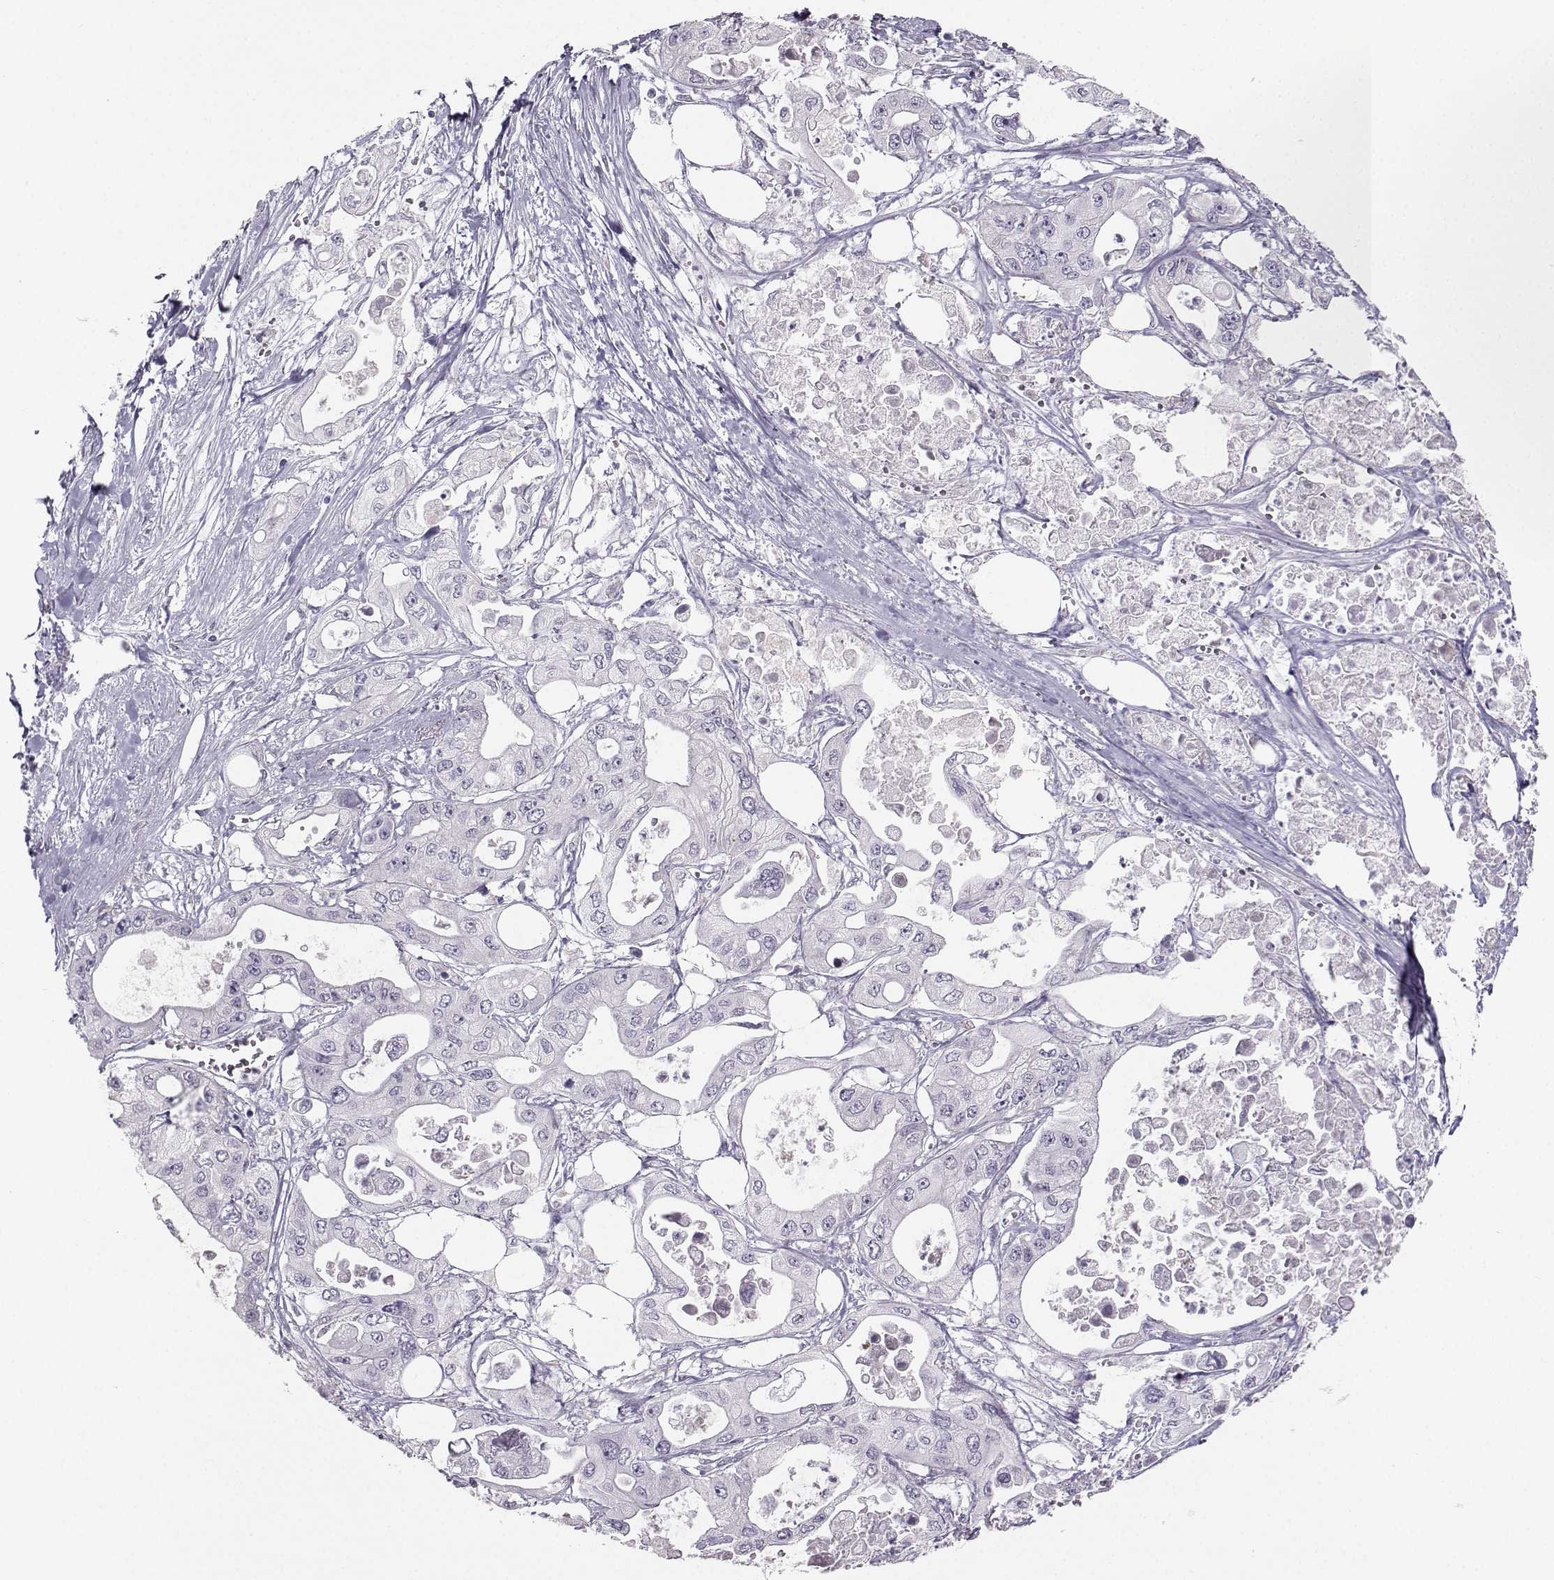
{"staining": {"intensity": "negative", "quantity": "none", "location": "none"}, "tissue": "pancreatic cancer", "cell_type": "Tumor cells", "image_type": "cancer", "snomed": [{"axis": "morphology", "description": "Adenocarcinoma, NOS"}, {"axis": "topography", "description": "Pancreas"}], "caption": "Adenocarcinoma (pancreatic) was stained to show a protein in brown. There is no significant positivity in tumor cells. (DAB (3,3'-diaminobenzidine) immunohistochemistry (IHC) with hematoxylin counter stain).", "gene": "CASR", "patient": {"sex": "male", "age": 70}}